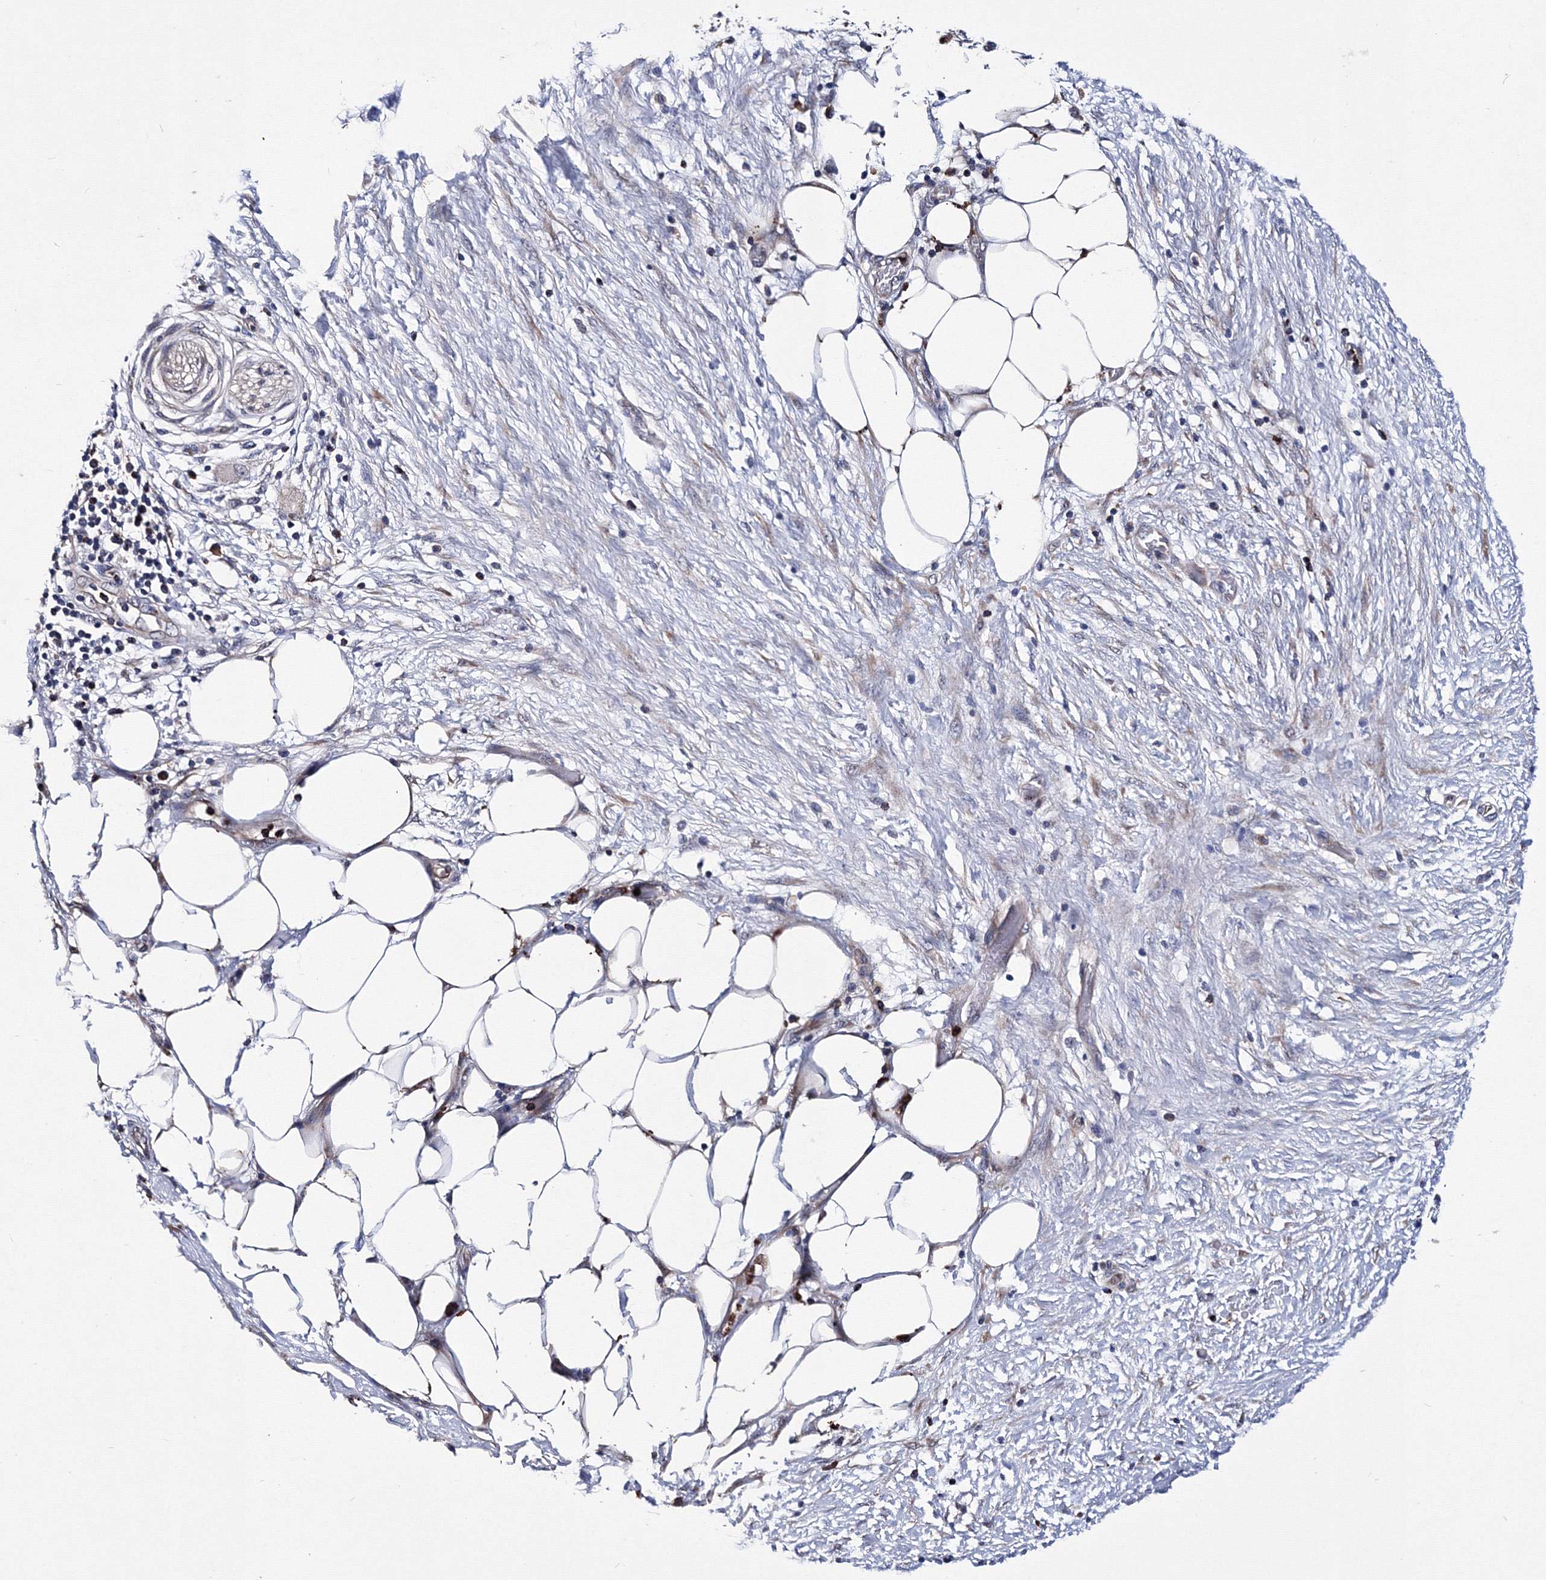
{"staining": {"intensity": "negative", "quantity": "none", "location": "none"}, "tissue": "pancreatic cancer", "cell_type": "Tumor cells", "image_type": "cancer", "snomed": [{"axis": "morphology", "description": "Adenocarcinoma, NOS"}, {"axis": "topography", "description": "Pancreas"}], "caption": "Protein analysis of pancreatic cancer (adenocarcinoma) exhibits no significant staining in tumor cells.", "gene": "PHYKPL", "patient": {"sex": "female", "age": 78}}